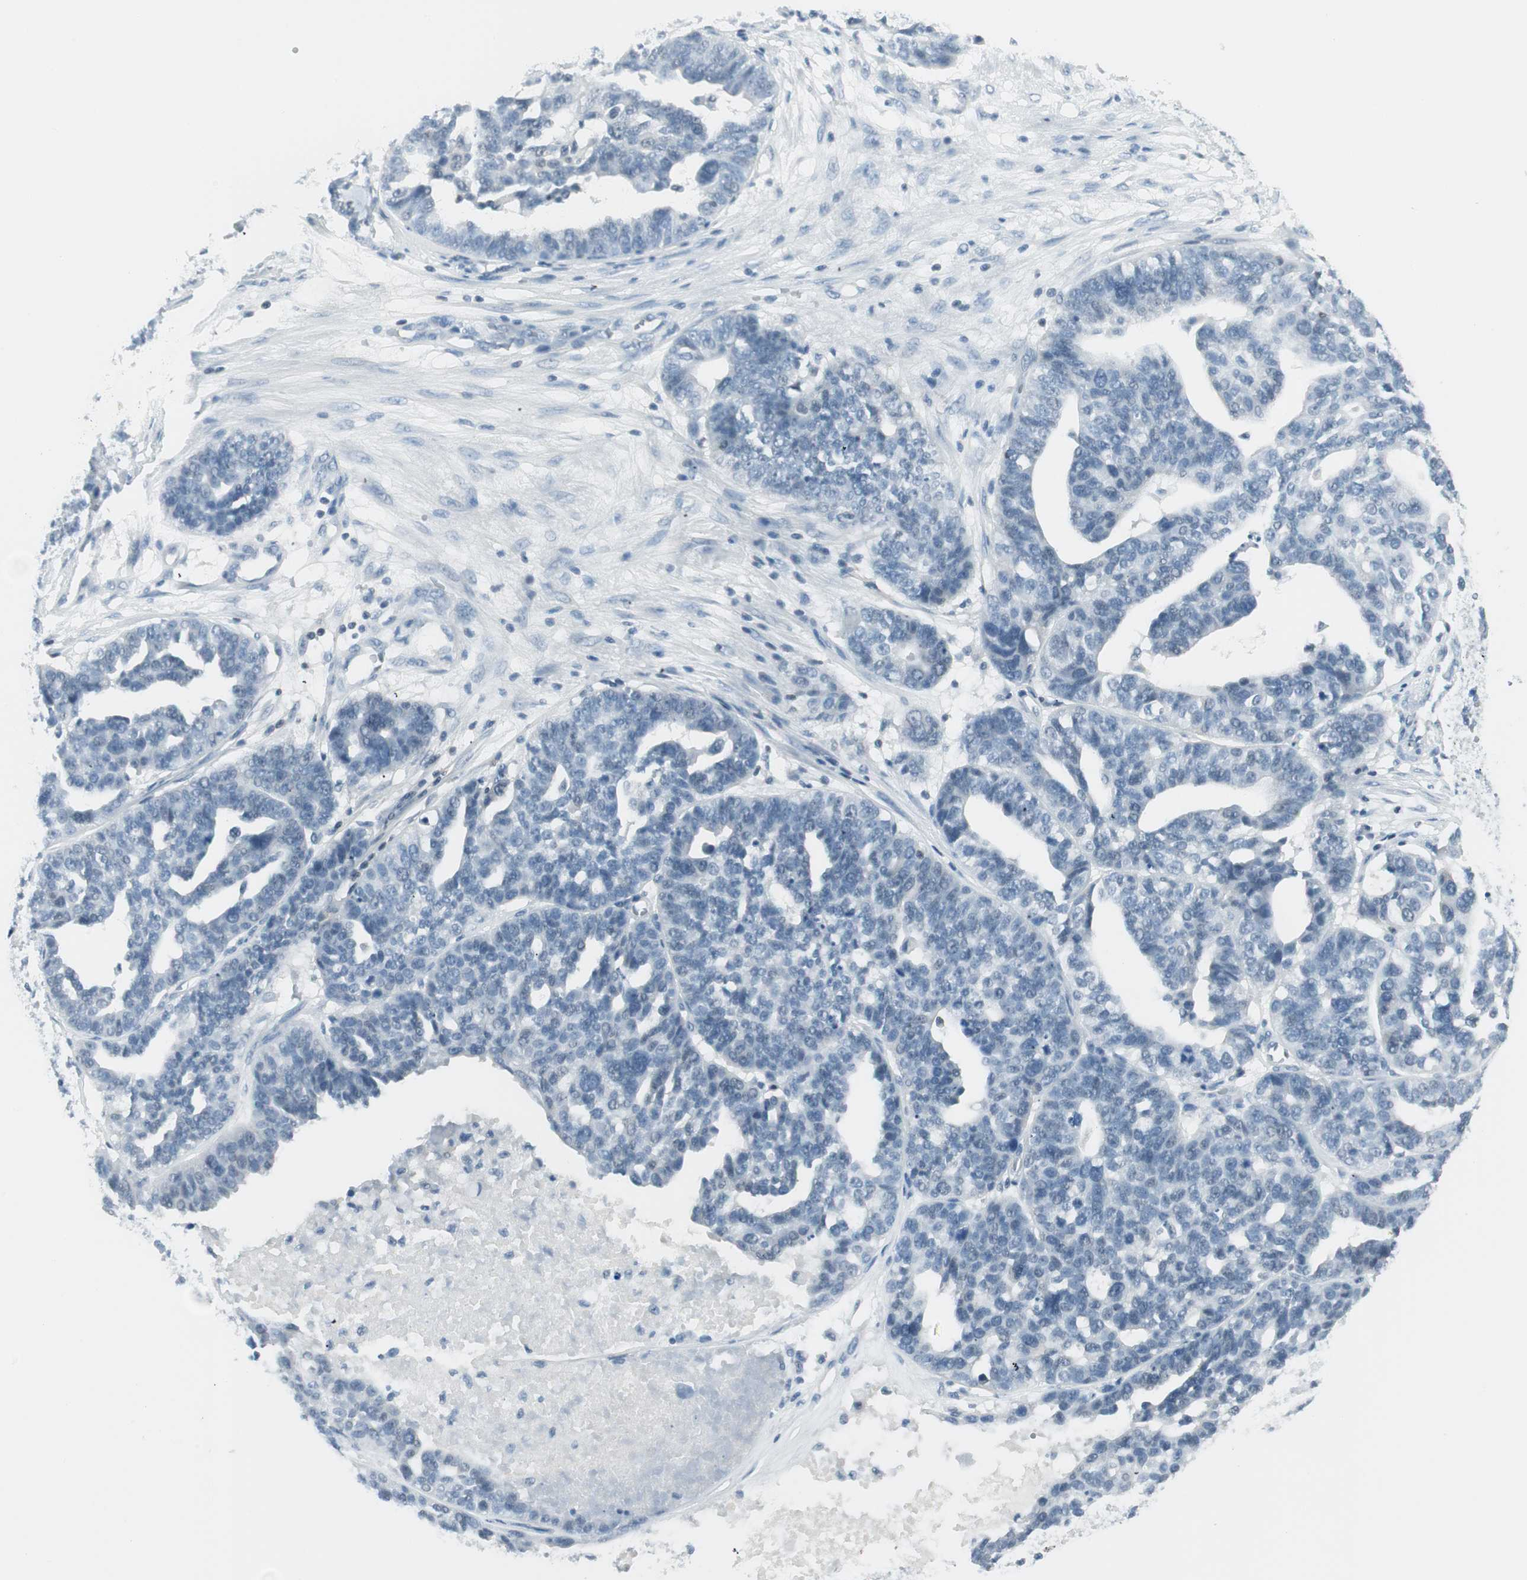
{"staining": {"intensity": "negative", "quantity": "none", "location": "none"}, "tissue": "ovarian cancer", "cell_type": "Tumor cells", "image_type": "cancer", "snomed": [{"axis": "morphology", "description": "Cystadenocarcinoma, serous, NOS"}, {"axis": "topography", "description": "Ovary"}], "caption": "The micrograph demonstrates no staining of tumor cells in ovarian cancer (serous cystadenocarcinoma).", "gene": "MAP4K1", "patient": {"sex": "female", "age": 59}}